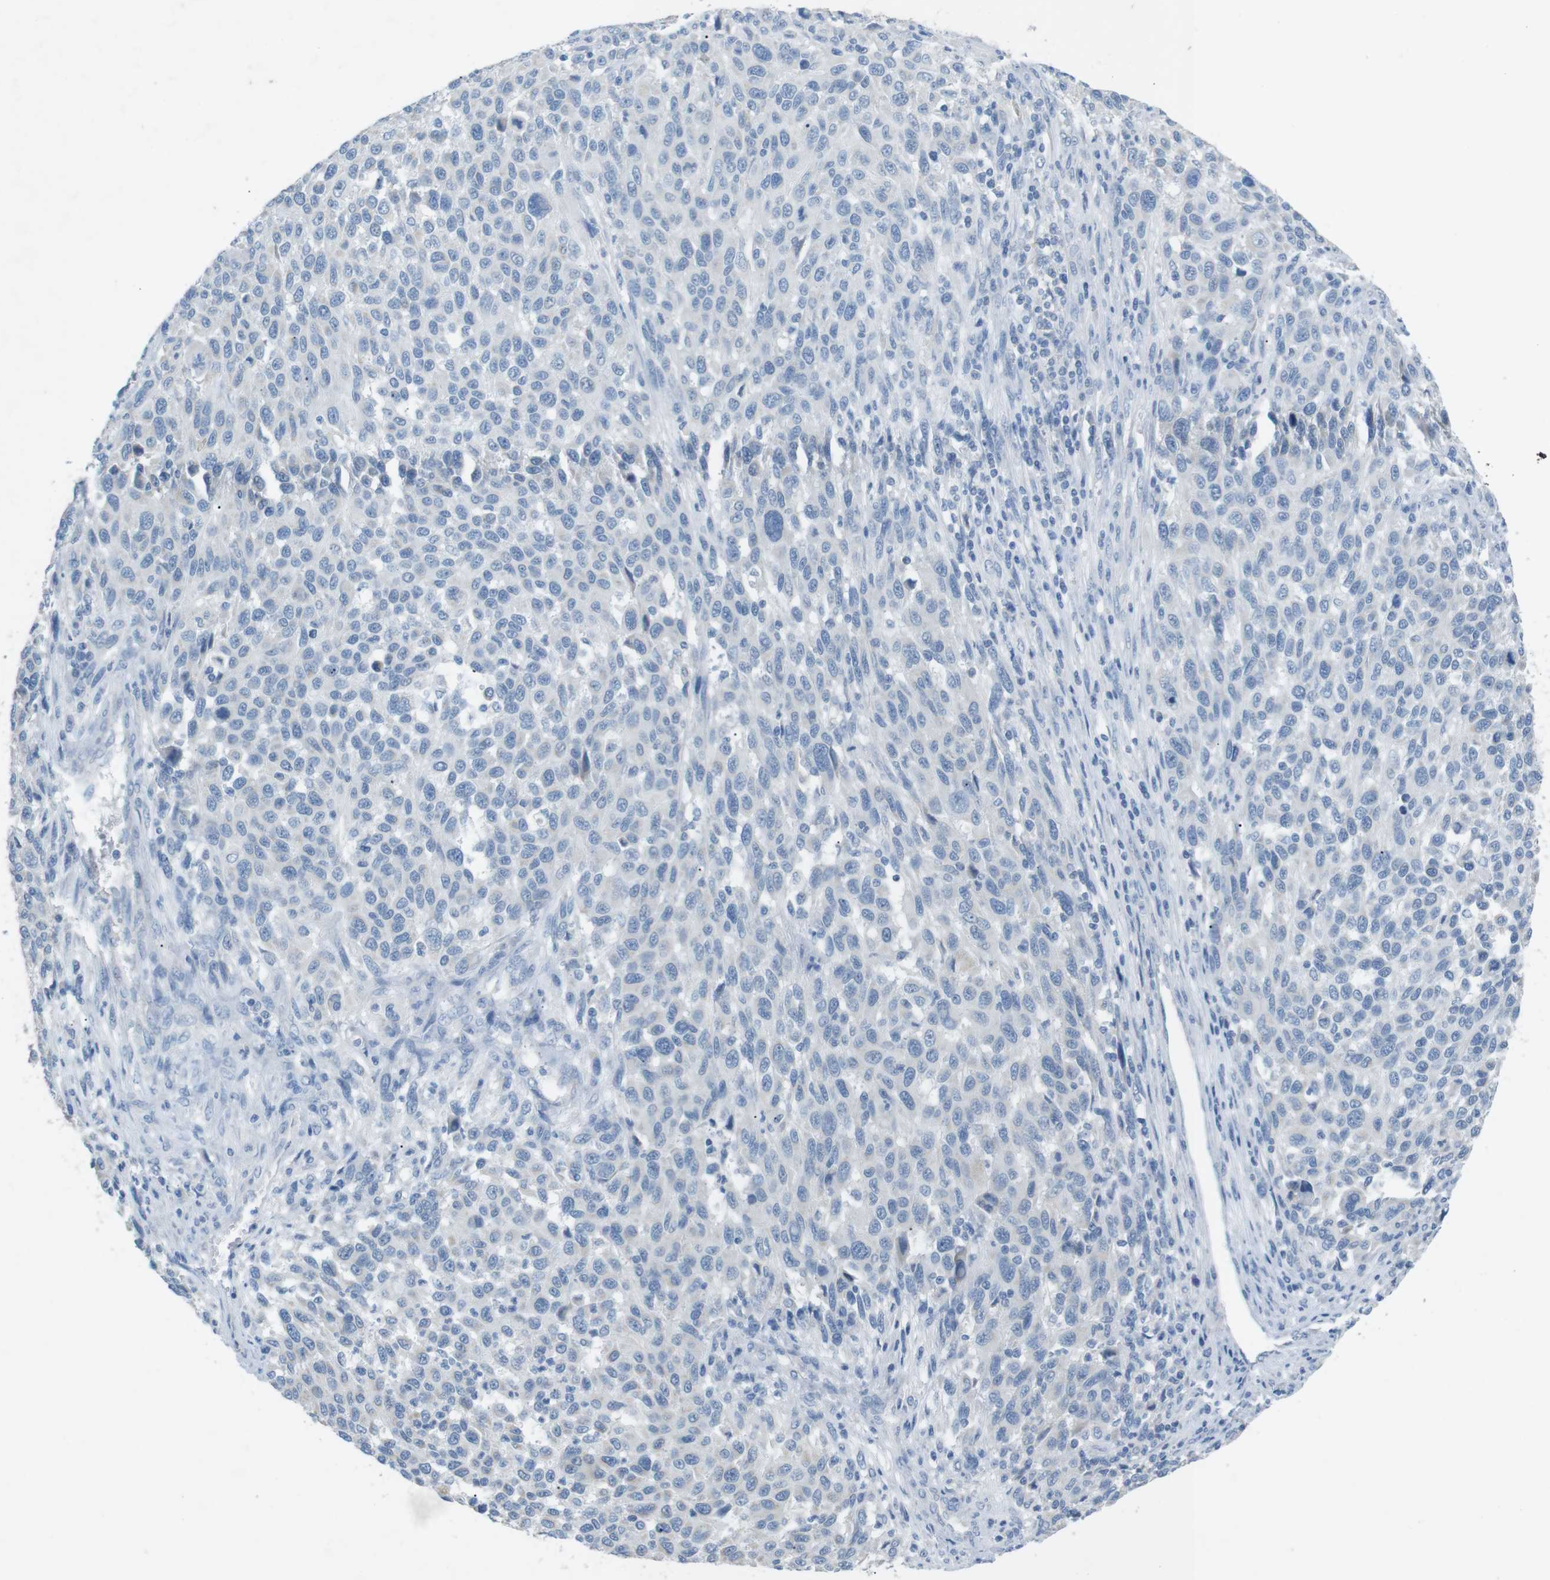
{"staining": {"intensity": "negative", "quantity": "none", "location": "none"}, "tissue": "melanoma", "cell_type": "Tumor cells", "image_type": "cancer", "snomed": [{"axis": "morphology", "description": "Malignant melanoma, Metastatic site"}, {"axis": "topography", "description": "Lymph node"}], "caption": "Immunohistochemistry of melanoma reveals no expression in tumor cells.", "gene": "SALL4", "patient": {"sex": "male", "age": 61}}